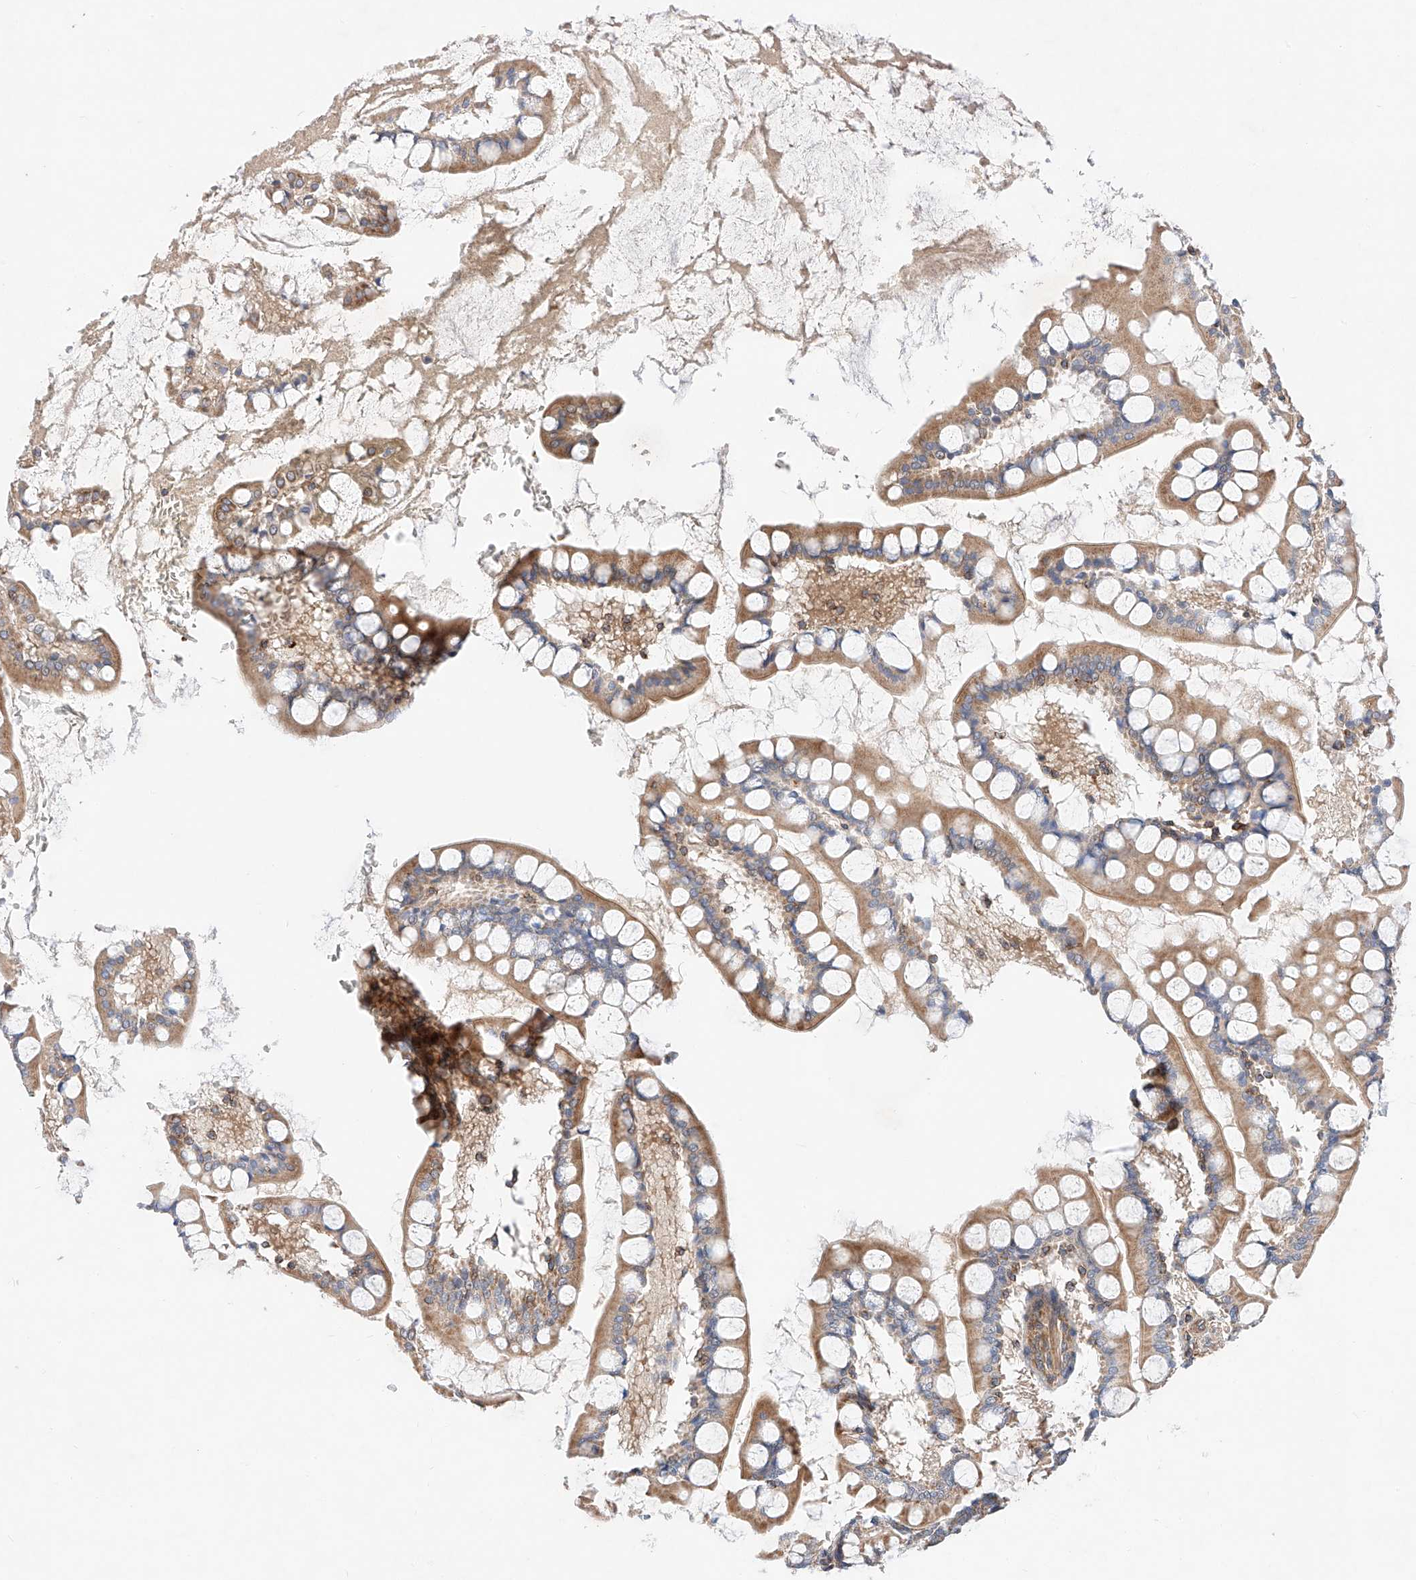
{"staining": {"intensity": "moderate", "quantity": ">75%", "location": "cytoplasmic/membranous"}, "tissue": "small intestine", "cell_type": "Glandular cells", "image_type": "normal", "snomed": [{"axis": "morphology", "description": "Normal tissue, NOS"}, {"axis": "topography", "description": "Small intestine"}], "caption": "Brown immunohistochemical staining in benign human small intestine displays moderate cytoplasmic/membranous staining in about >75% of glandular cells.", "gene": "NR1D1", "patient": {"sex": "male", "age": 52}}